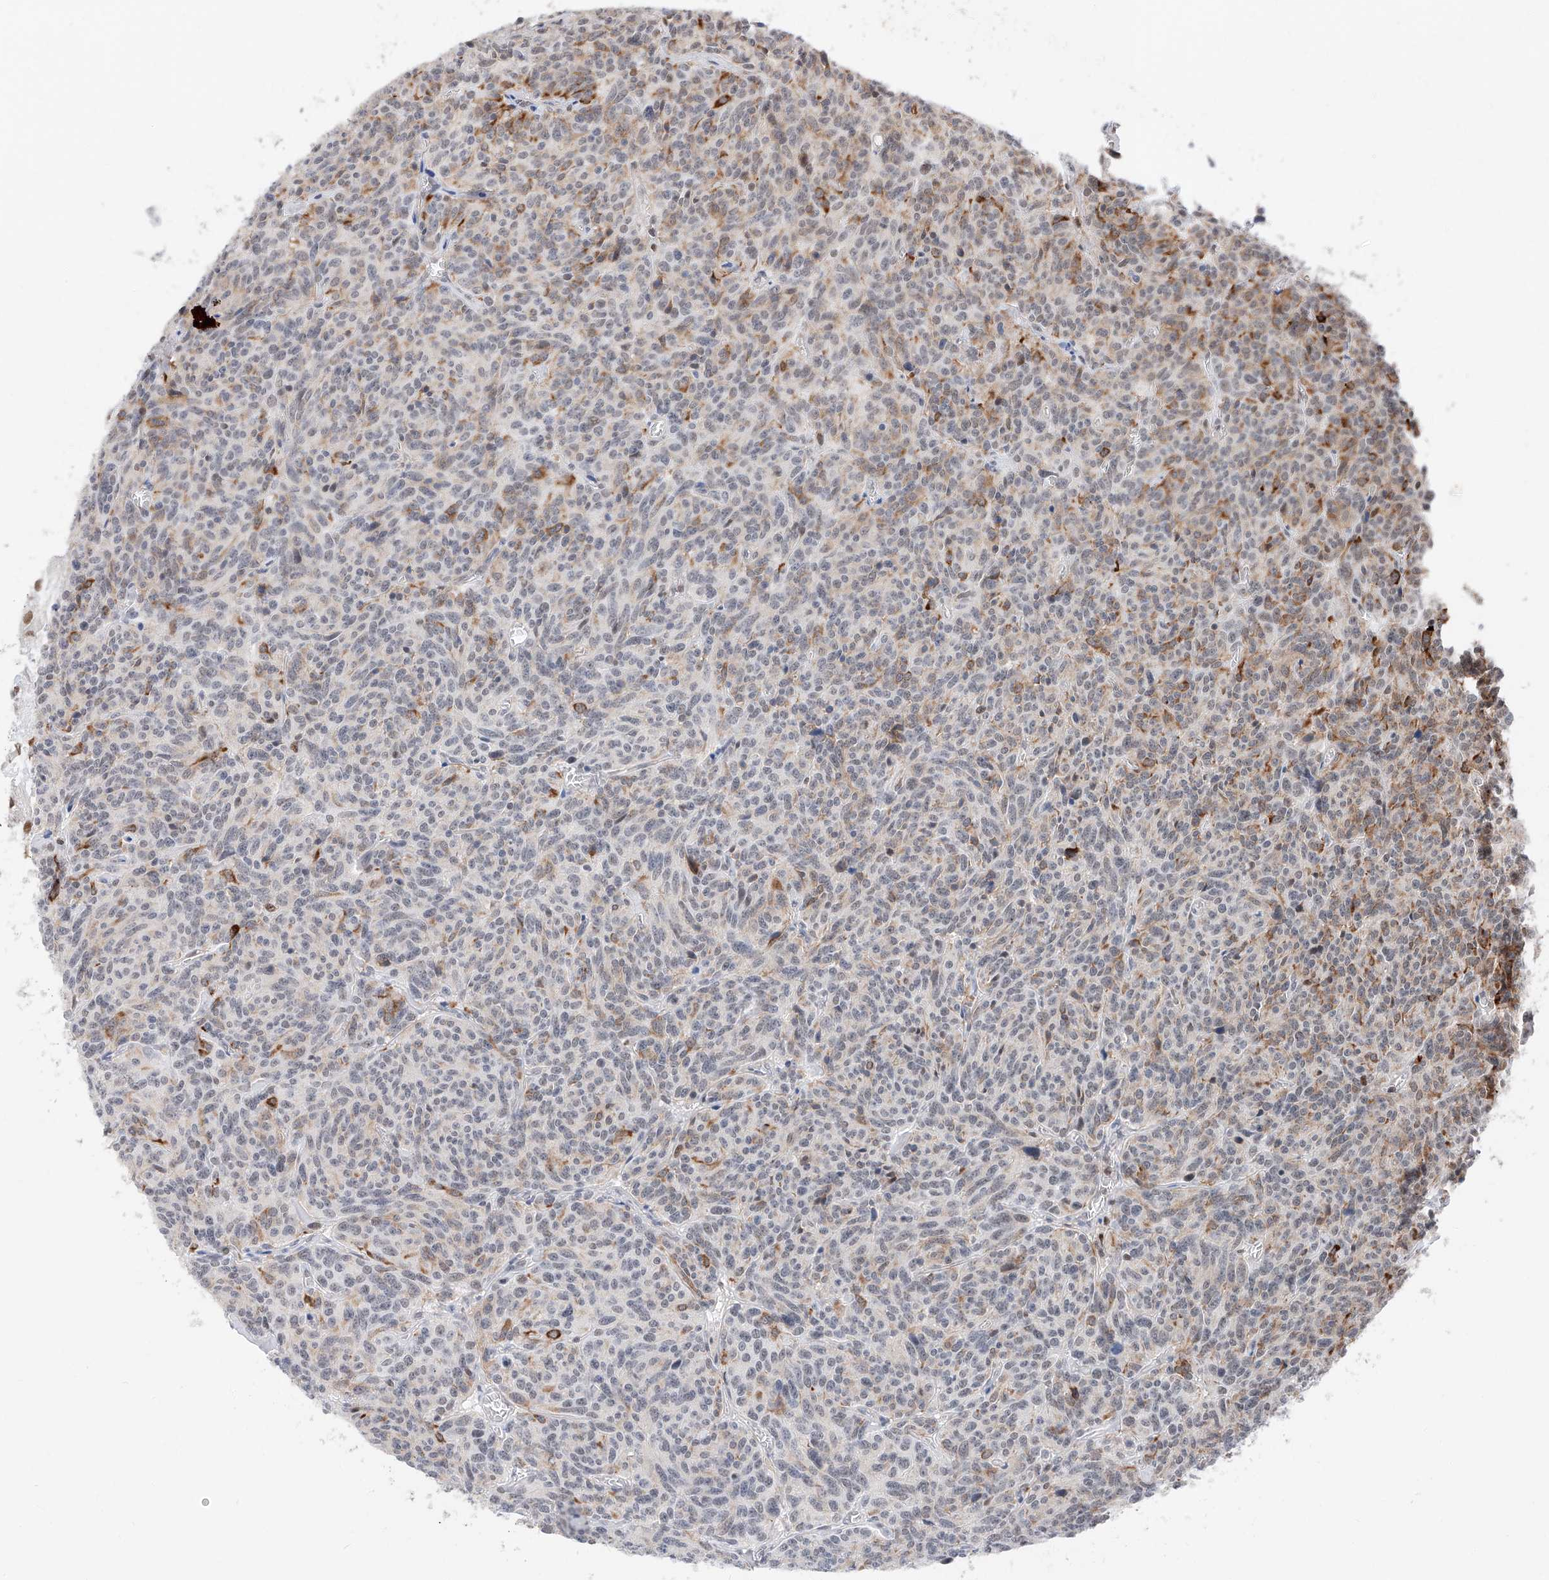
{"staining": {"intensity": "moderate", "quantity": "<25%", "location": "cytoplasmic/membranous"}, "tissue": "carcinoid", "cell_type": "Tumor cells", "image_type": "cancer", "snomed": [{"axis": "morphology", "description": "Carcinoid, malignant, NOS"}, {"axis": "topography", "description": "Lung"}], "caption": "Protein analysis of malignant carcinoid tissue shows moderate cytoplasmic/membranous expression in approximately <25% of tumor cells.", "gene": "SNRNP200", "patient": {"sex": "female", "age": 46}}